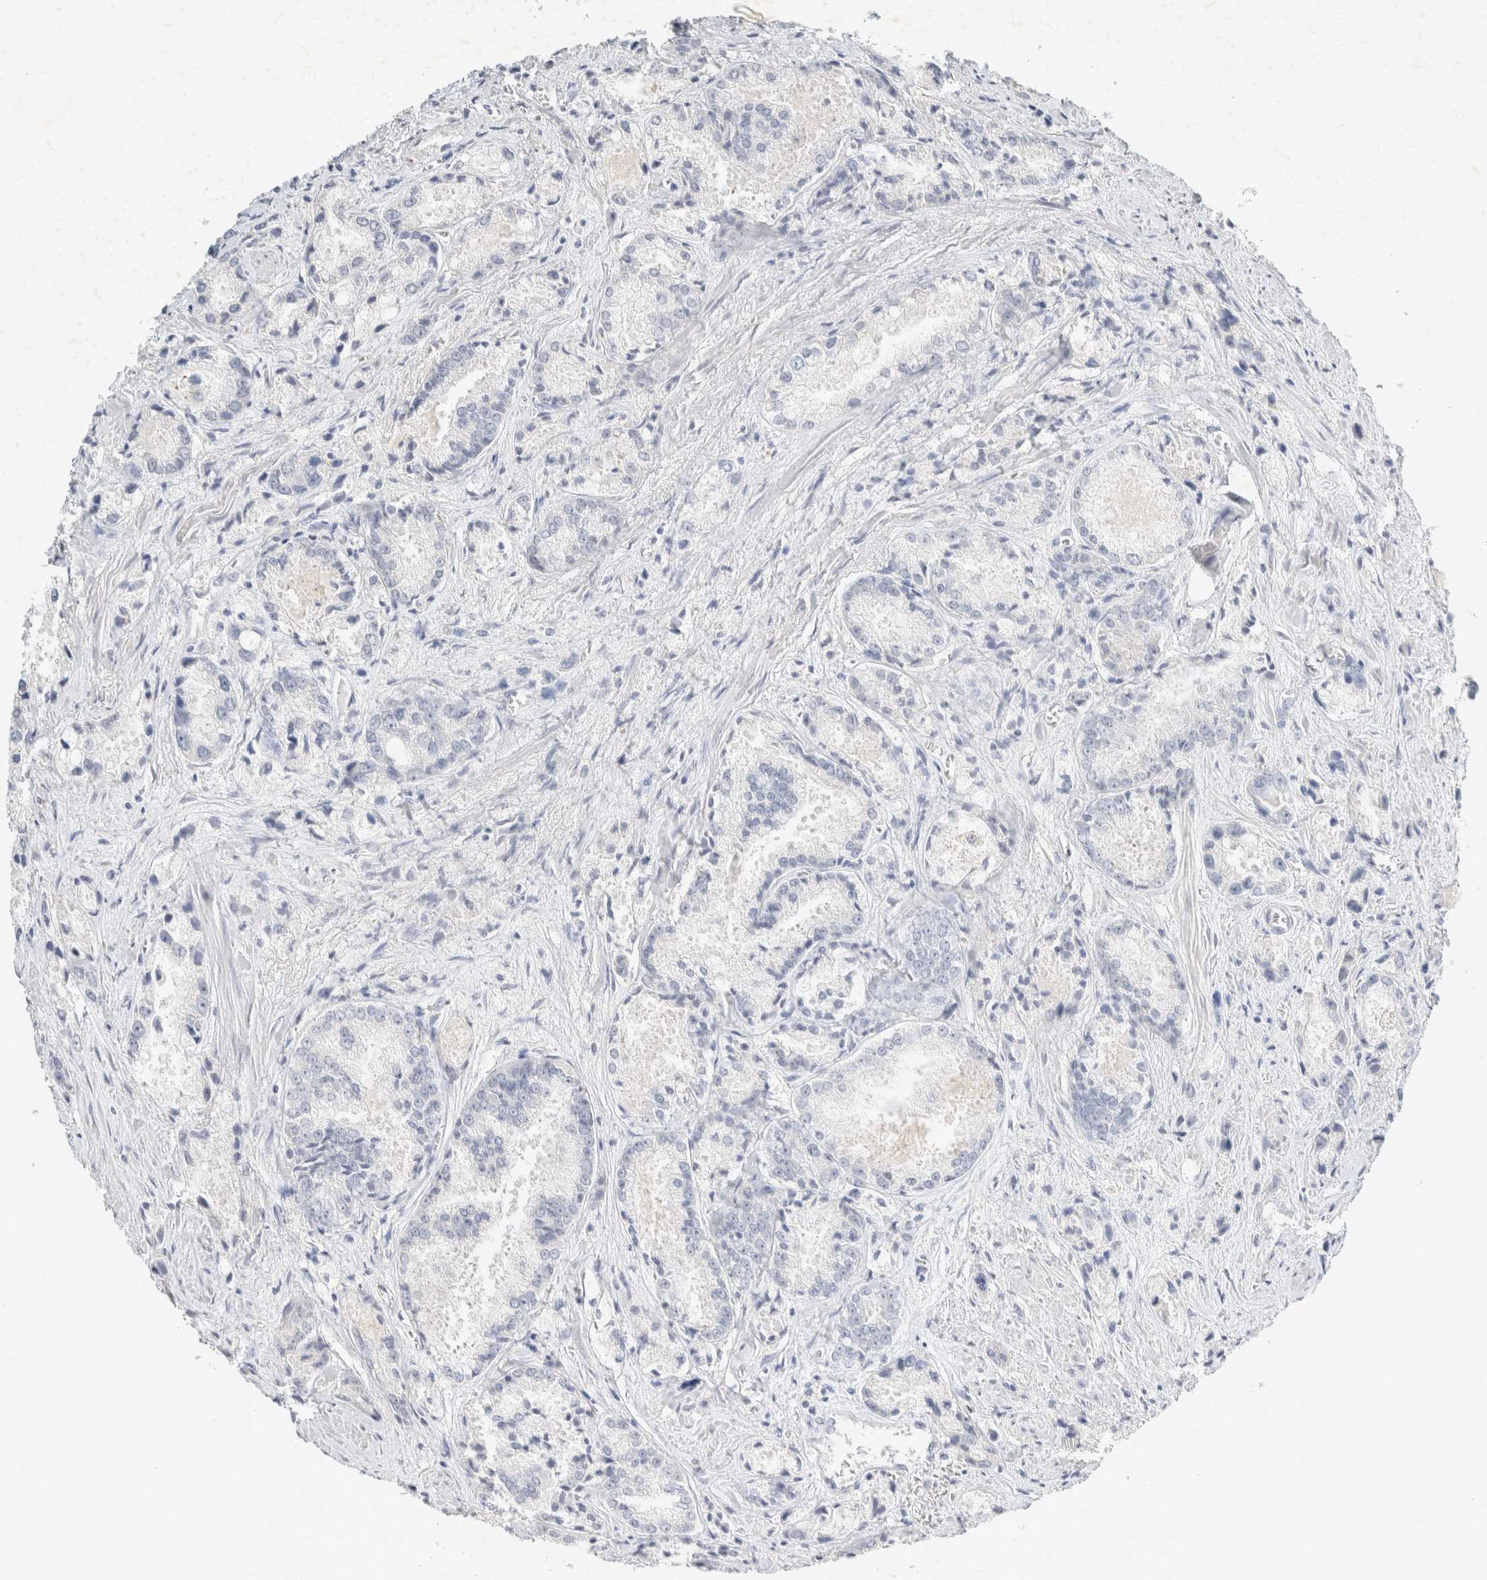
{"staining": {"intensity": "negative", "quantity": "none", "location": "none"}, "tissue": "prostate cancer", "cell_type": "Tumor cells", "image_type": "cancer", "snomed": [{"axis": "morphology", "description": "Adenocarcinoma, Low grade"}, {"axis": "topography", "description": "Prostate"}], "caption": "The image demonstrates no staining of tumor cells in adenocarcinoma (low-grade) (prostate).", "gene": "NEFM", "patient": {"sex": "male", "age": 64}}